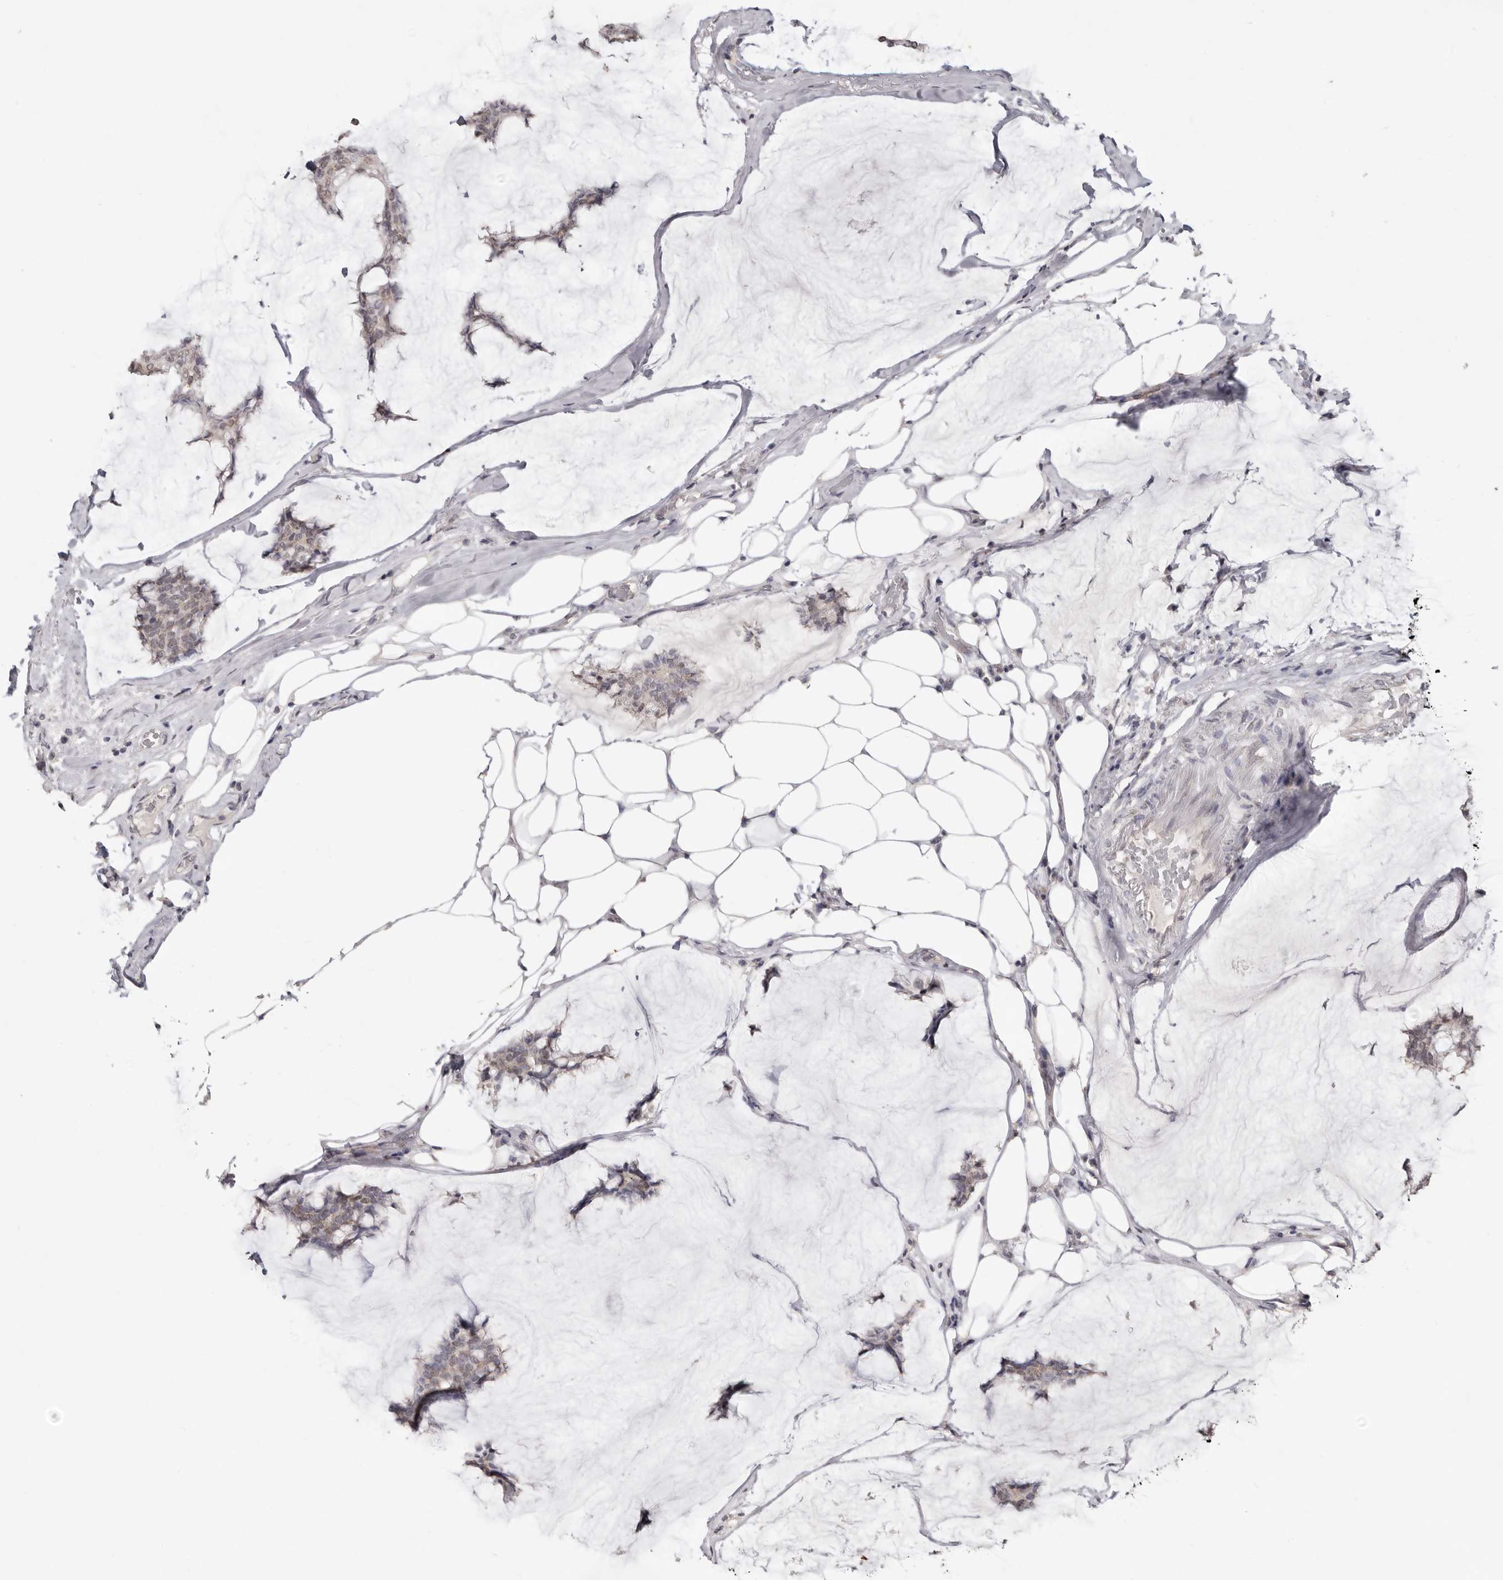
{"staining": {"intensity": "weak", "quantity": "25%-75%", "location": "nuclear"}, "tissue": "breast cancer", "cell_type": "Tumor cells", "image_type": "cancer", "snomed": [{"axis": "morphology", "description": "Duct carcinoma"}, {"axis": "topography", "description": "Breast"}], "caption": "IHC micrograph of human breast cancer (invasive ductal carcinoma) stained for a protein (brown), which exhibits low levels of weak nuclear expression in about 25%-75% of tumor cells.", "gene": "LINGO2", "patient": {"sex": "female", "age": 93}}